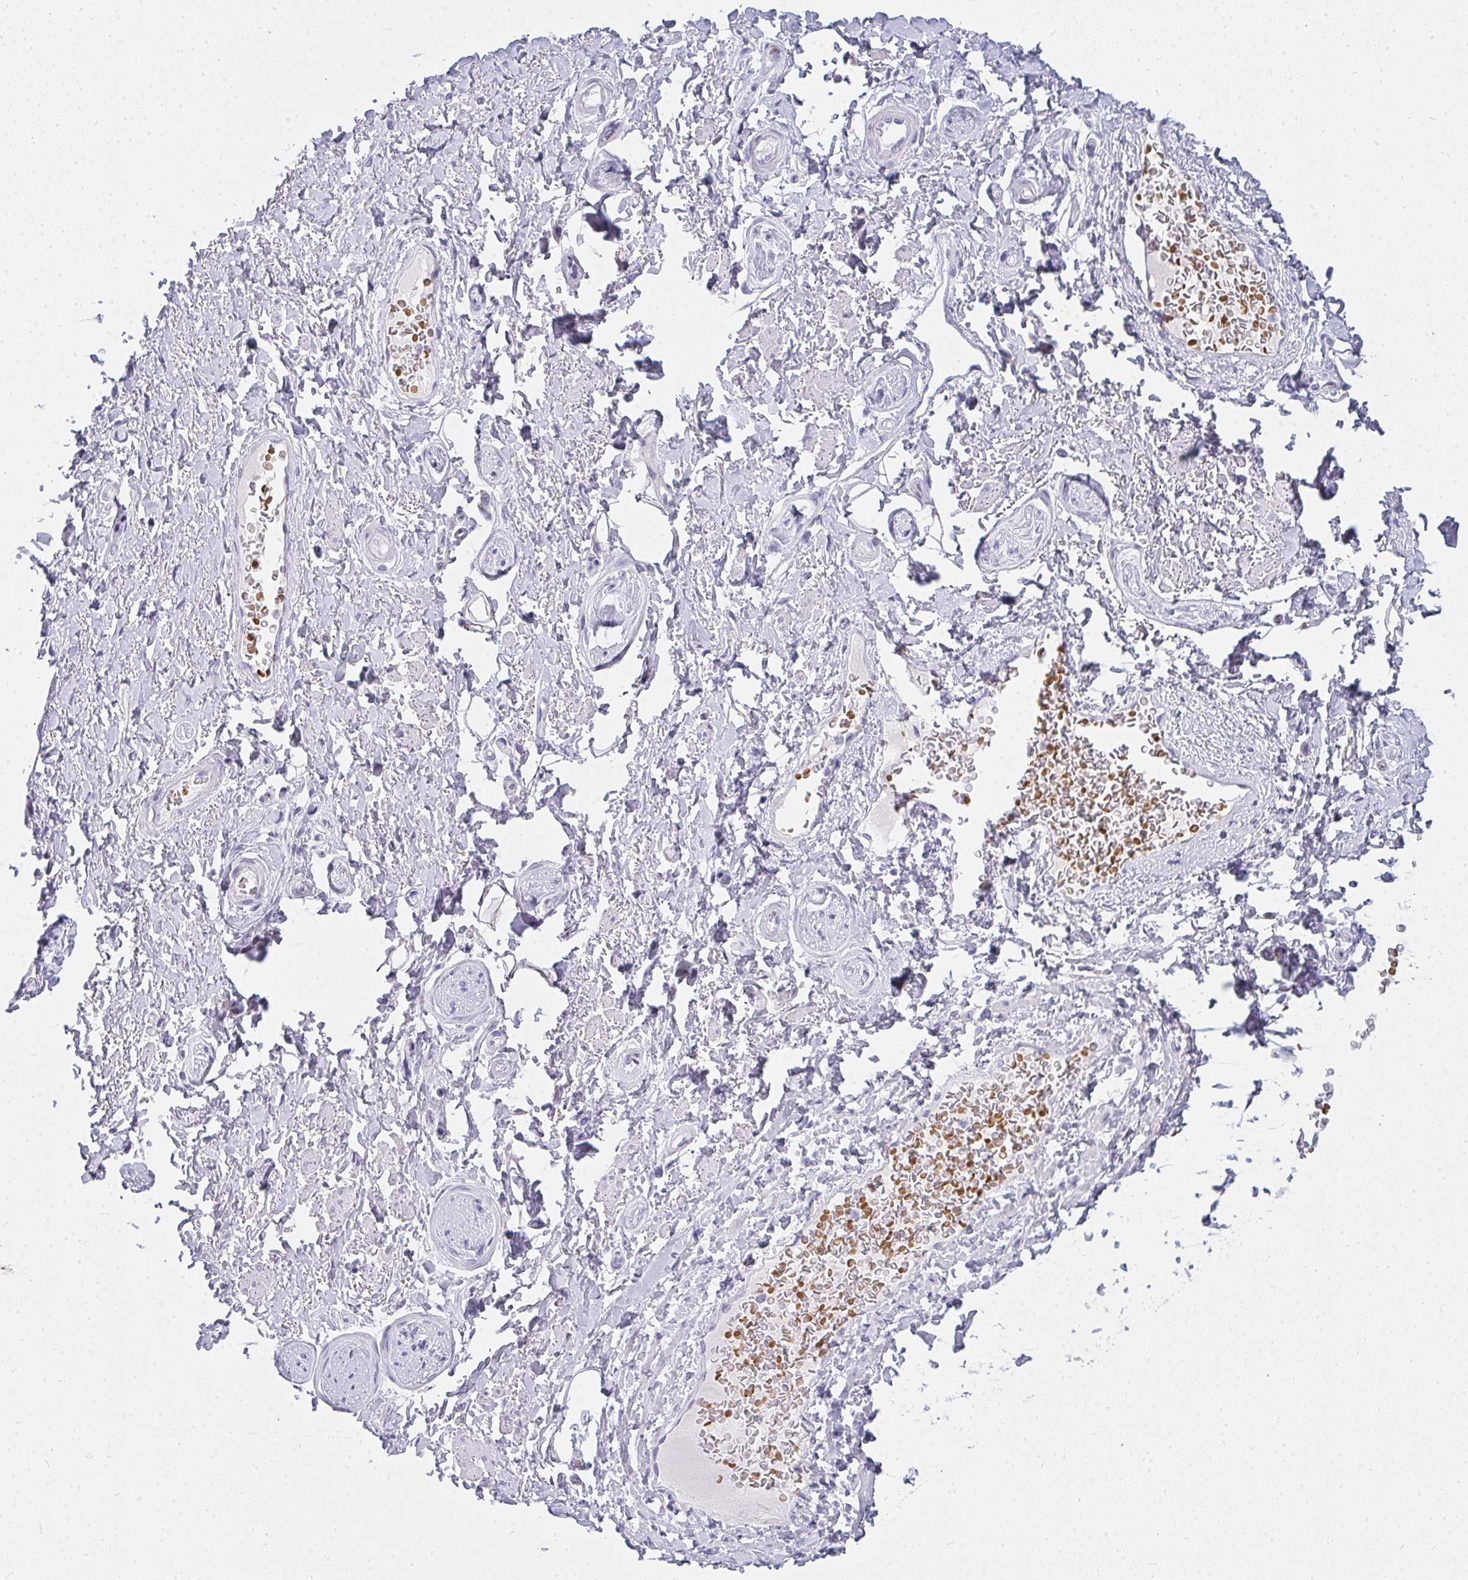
{"staining": {"intensity": "negative", "quantity": "none", "location": "none"}, "tissue": "soft tissue", "cell_type": "Fibroblasts", "image_type": "normal", "snomed": [{"axis": "morphology", "description": "Normal tissue, NOS"}, {"axis": "topography", "description": "Peripheral nerve tissue"}], "caption": "Fibroblasts show no significant protein positivity in normal soft tissue.", "gene": "ZNF182", "patient": {"sex": "male", "age": 51}}